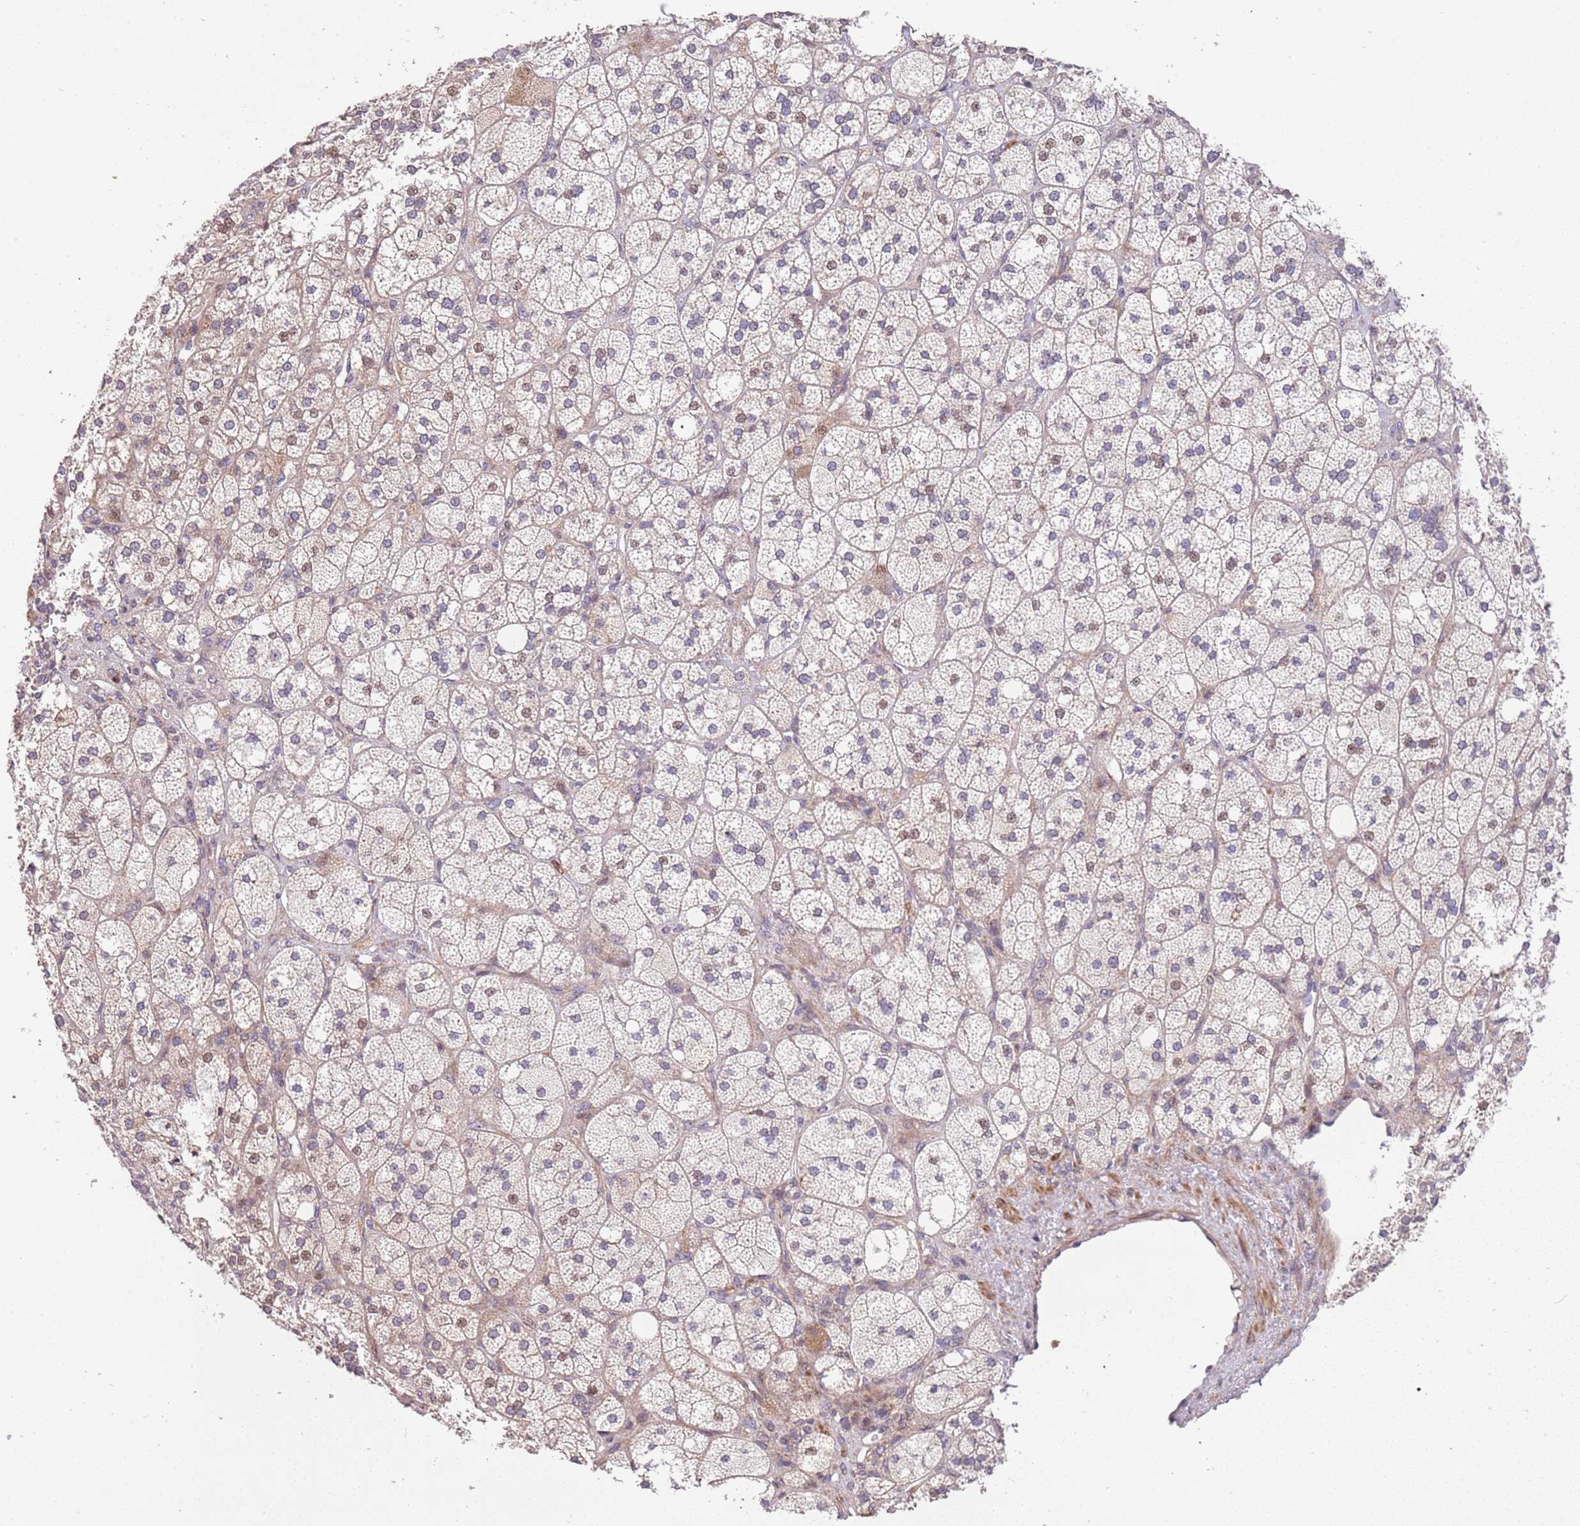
{"staining": {"intensity": "weak", "quantity": "25%-75%", "location": "cytoplasmic/membranous,nuclear"}, "tissue": "adrenal gland", "cell_type": "Glandular cells", "image_type": "normal", "snomed": [{"axis": "morphology", "description": "Normal tissue, NOS"}, {"axis": "topography", "description": "Adrenal gland"}], "caption": "Weak cytoplasmic/membranous,nuclear protein positivity is seen in approximately 25%-75% of glandular cells in adrenal gland.", "gene": "SLC16A4", "patient": {"sex": "male", "age": 61}}